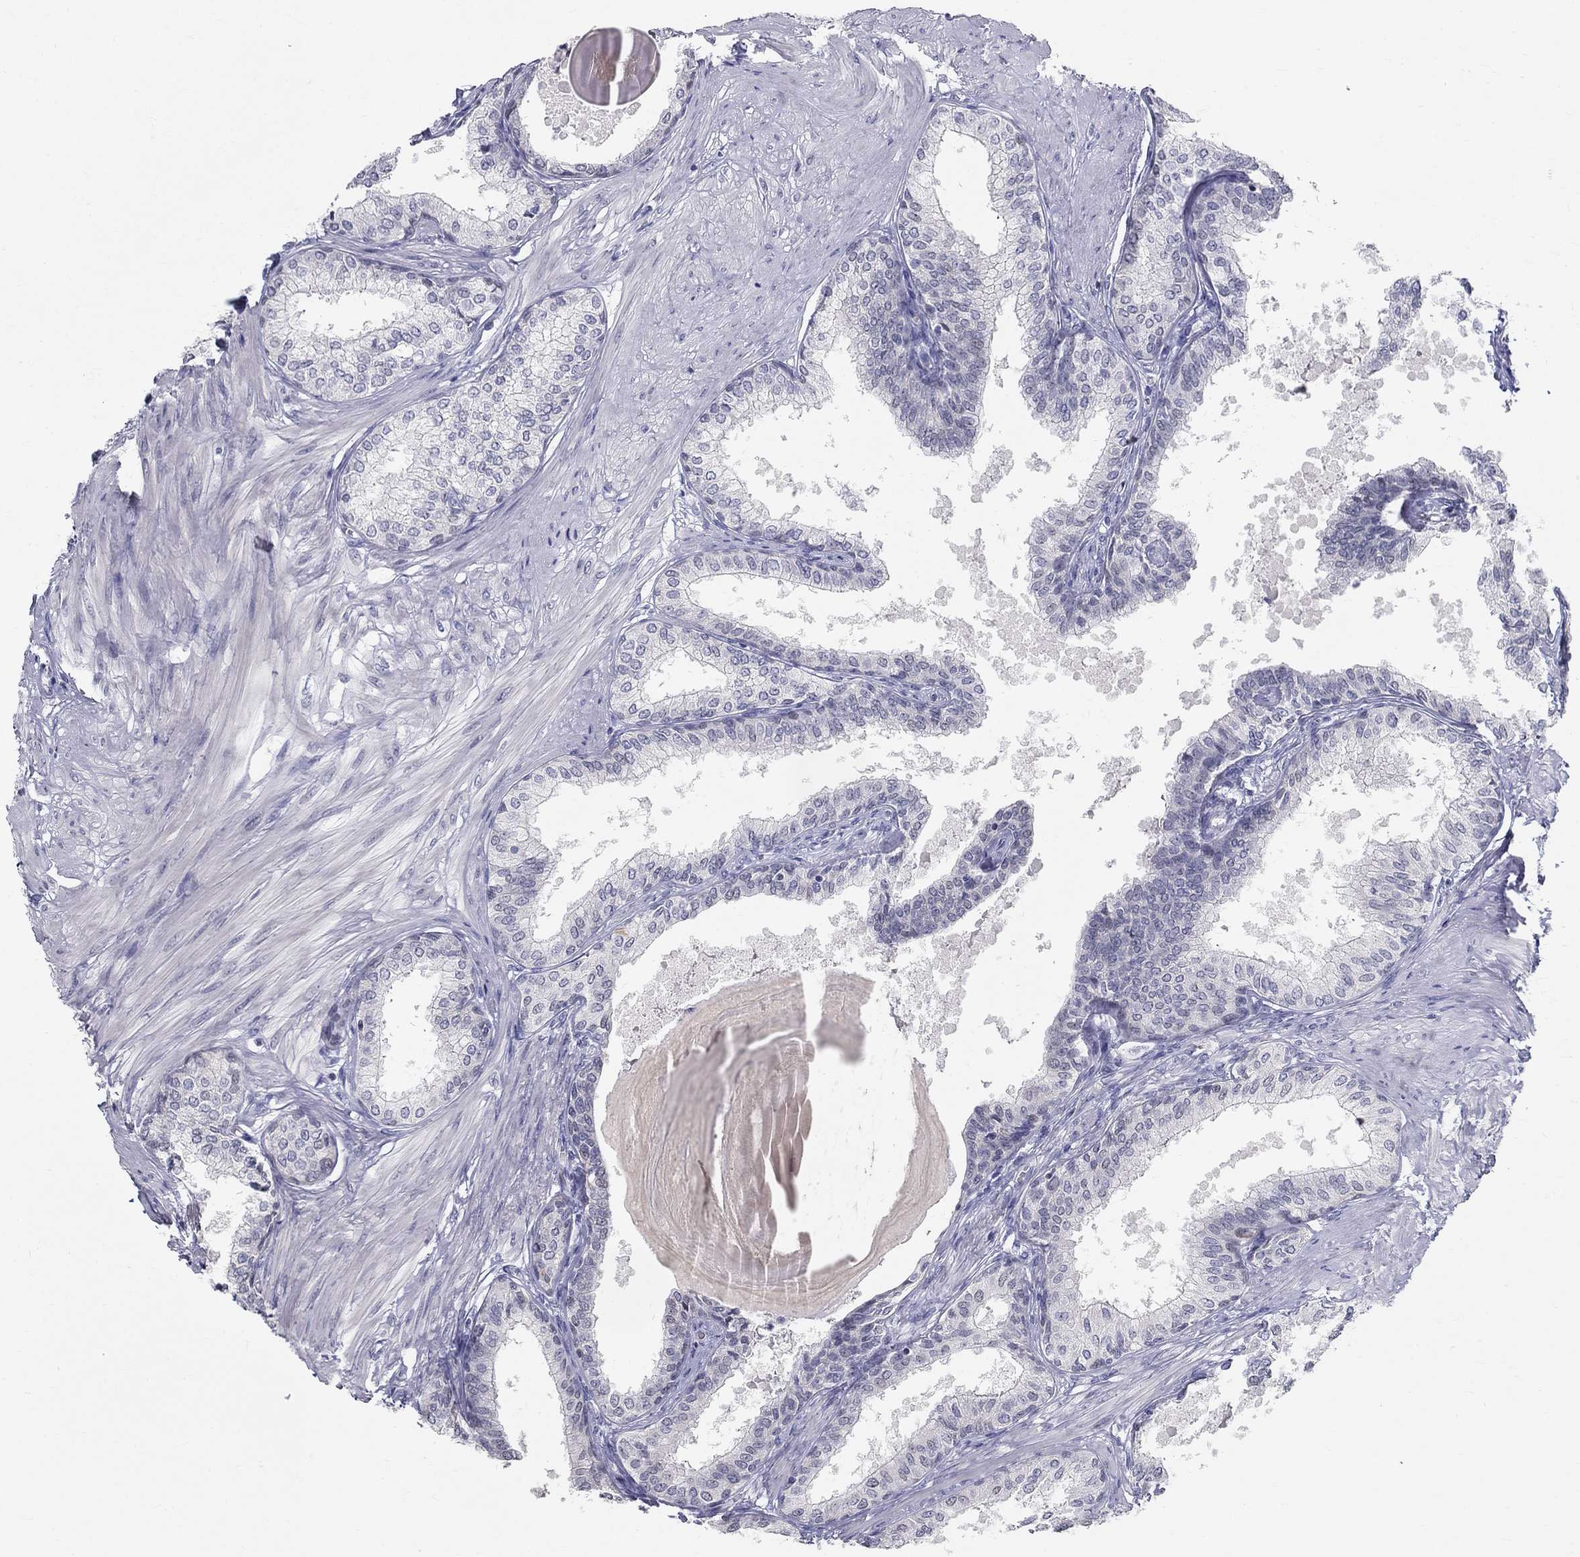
{"staining": {"intensity": "negative", "quantity": "none", "location": "none"}, "tissue": "prostate", "cell_type": "Glandular cells", "image_type": "normal", "snomed": [{"axis": "morphology", "description": "Normal tissue, NOS"}, {"axis": "topography", "description": "Prostate"}], "caption": "Micrograph shows no protein positivity in glandular cells of benign prostate.", "gene": "ENSG00000290147", "patient": {"sex": "male", "age": 63}}